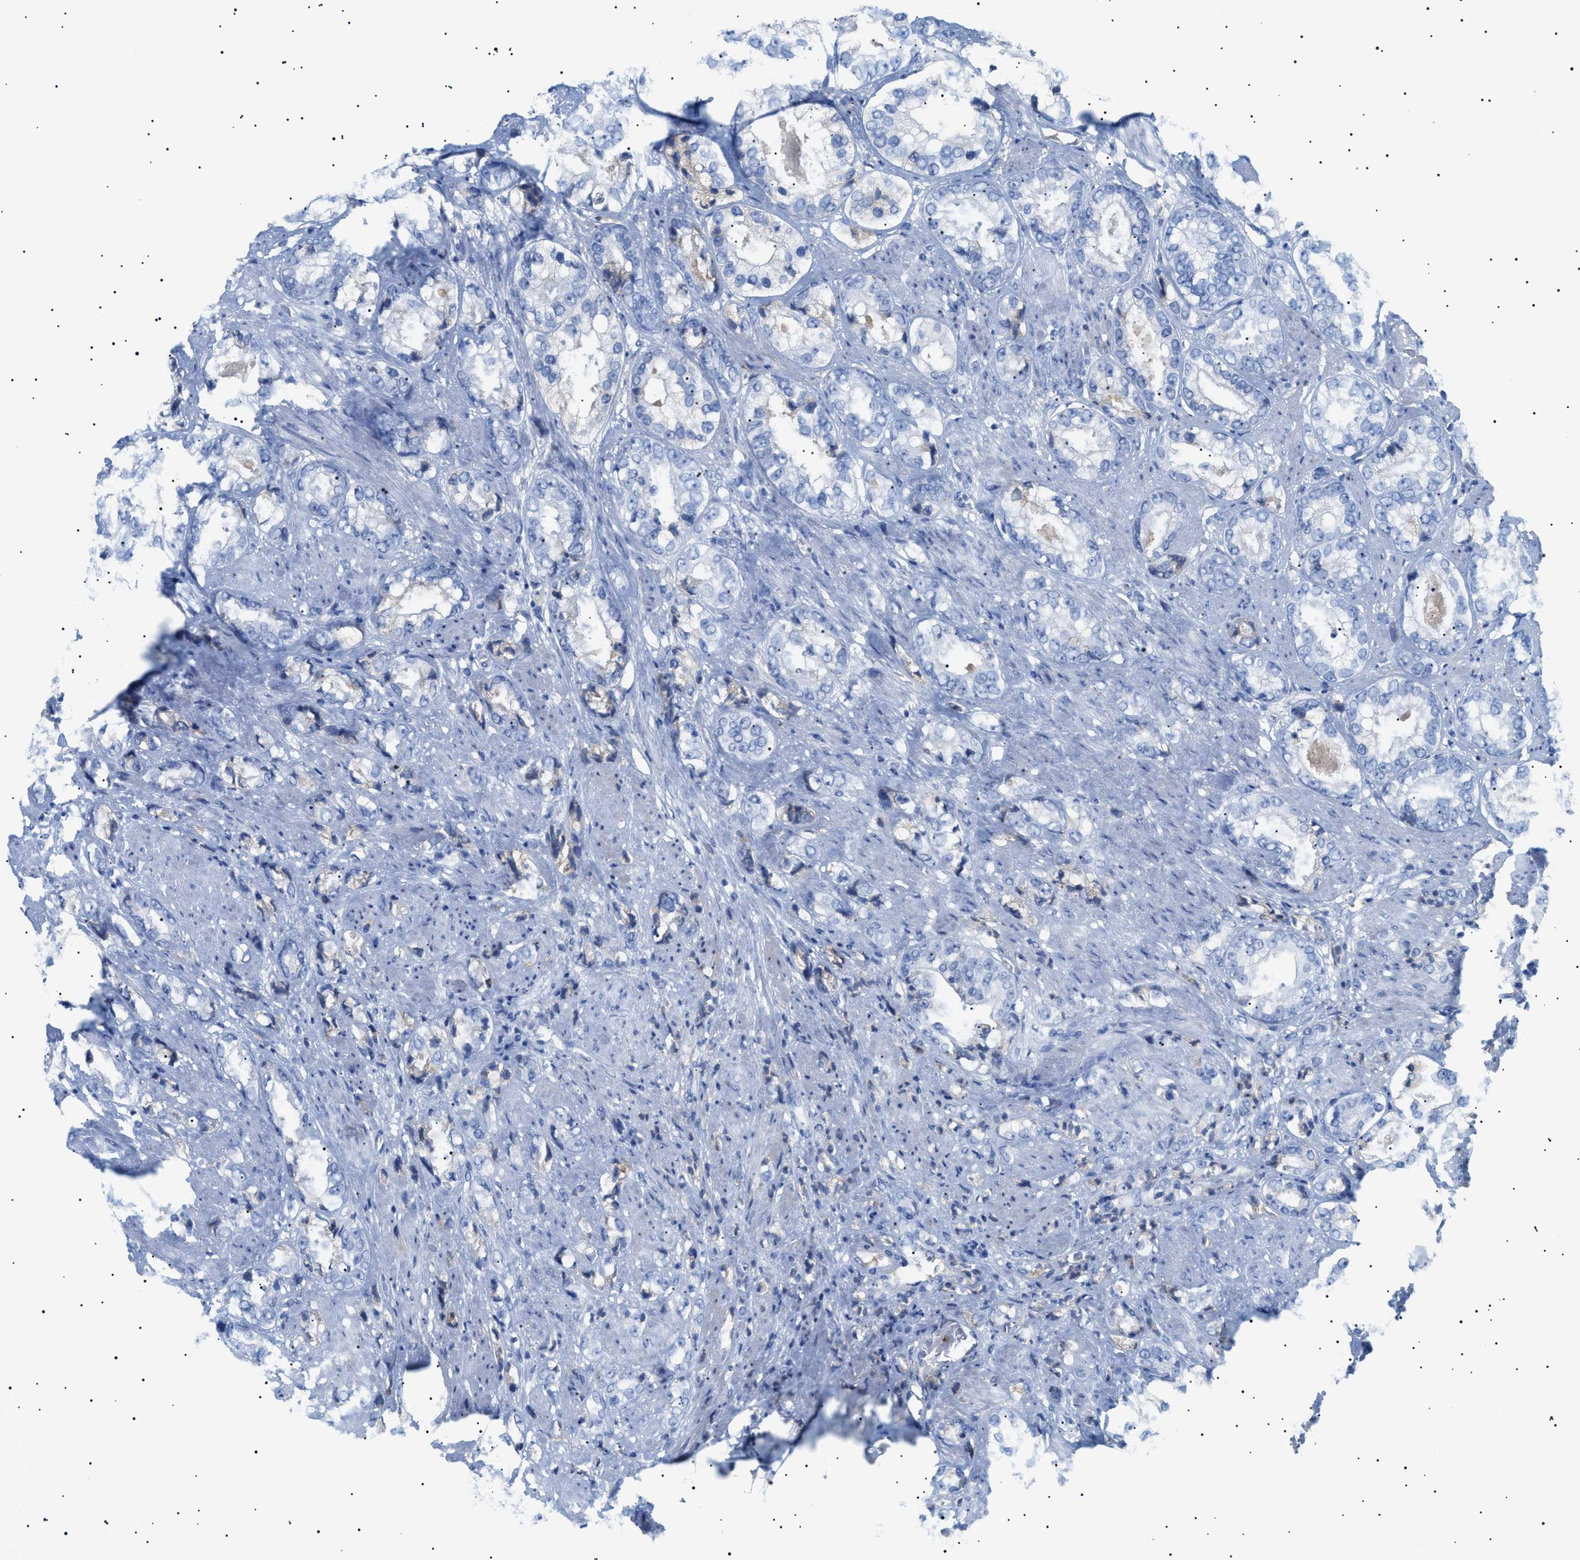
{"staining": {"intensity": "negative", "quantity": "none", "location": "none"}, "tissue": "prostate cancer", "cell_type": "Tumor cells", "image_type": "cancer", "snomed": [{"axis": "morphology", "description": "Adenocarcinoma, High grade"}, {"axis": "topography", "description": "Prostate"}], "caption": "Immunohistochemical staining of adenocarcinoma (high-grade) (prostate) shows no significant expression in tumor cells.", "gene": "LPA", "patient": {"sex": "male", "age": 61}}